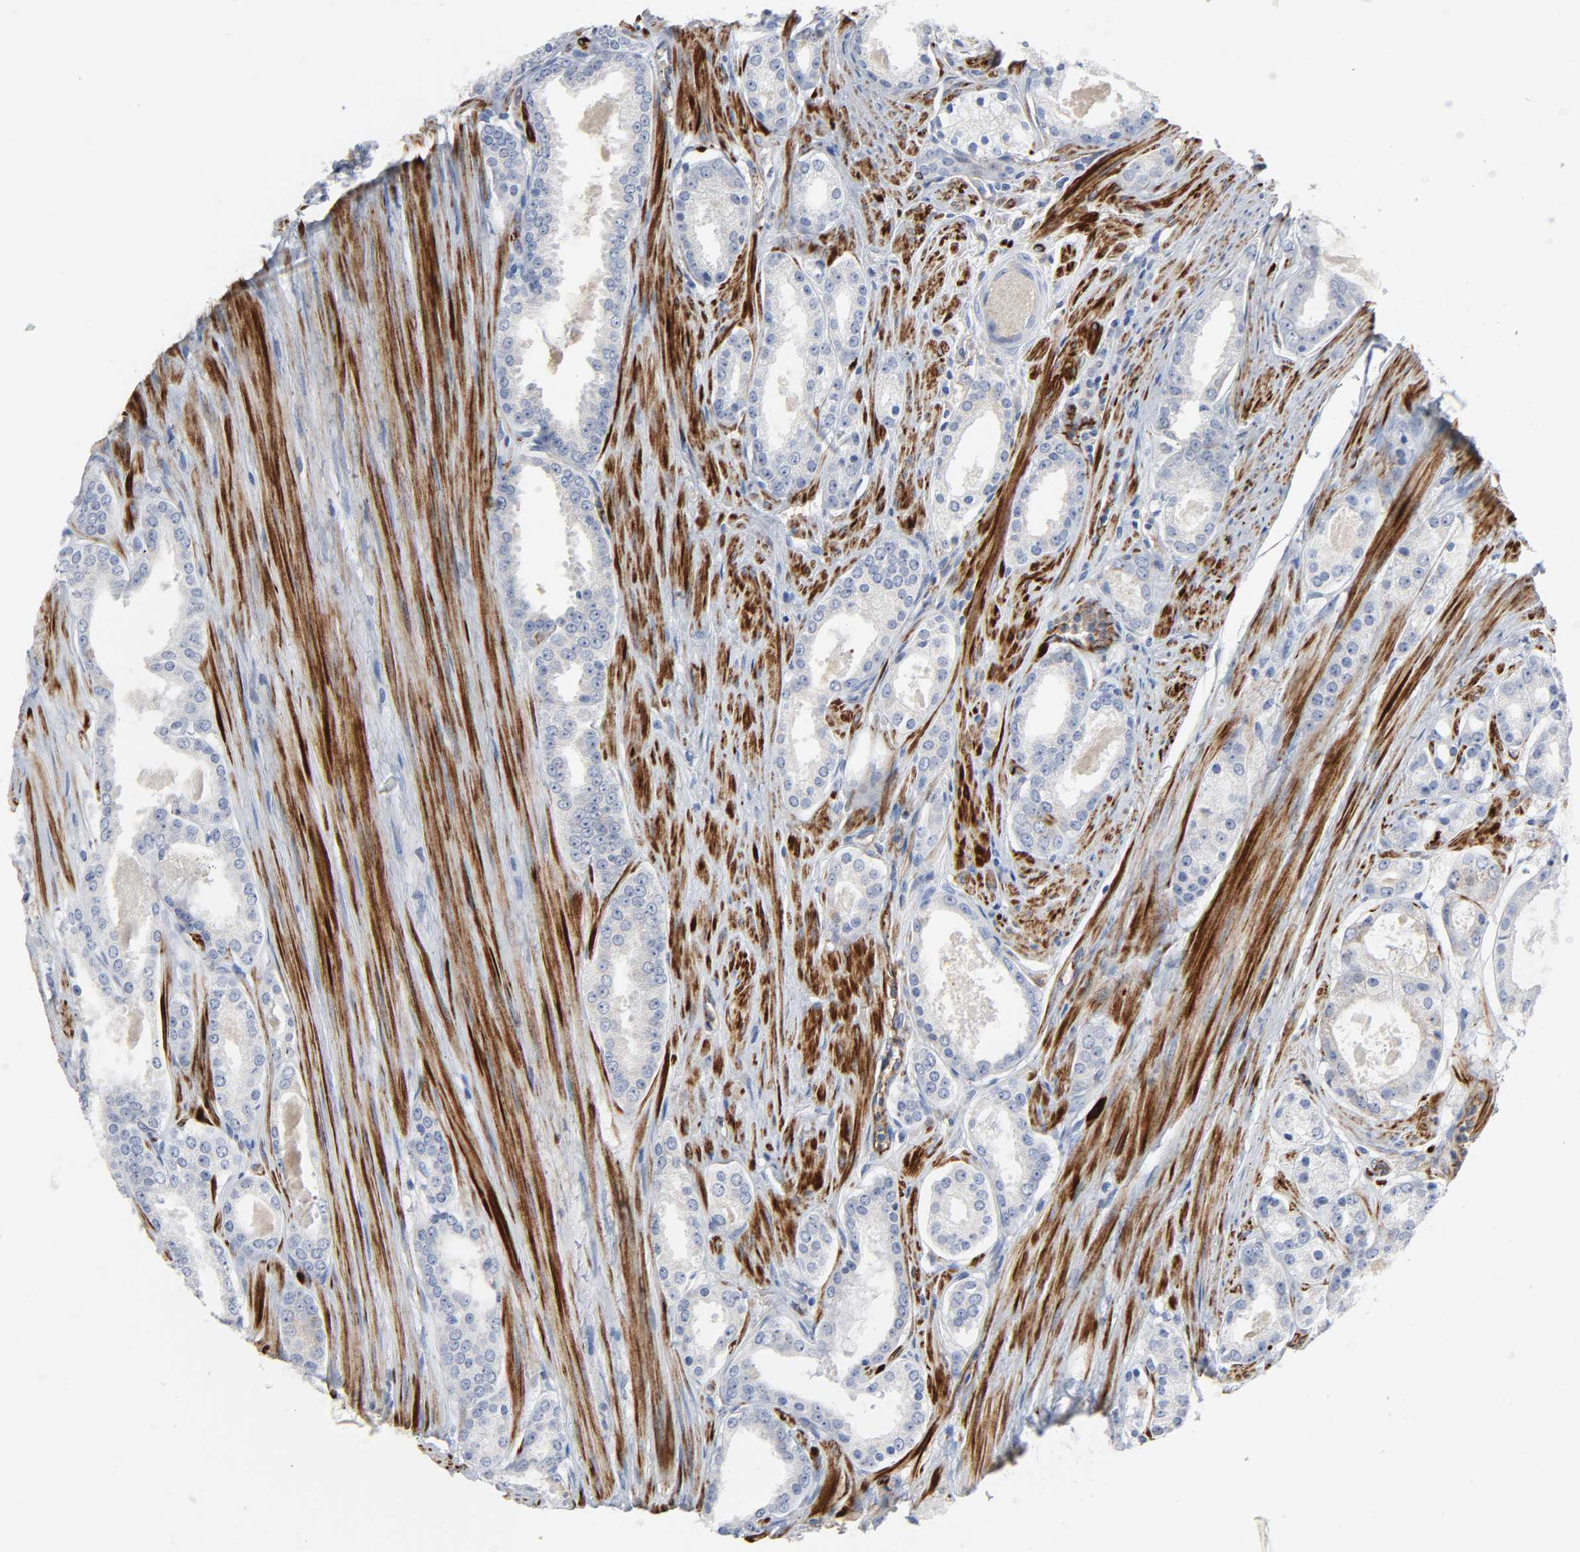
{"staining": {"intensity": "negative", "quantity": "none", "location": "none"}, "tissue": "prostate cancer", "cell_type": "Tumor cells", "image_type": "cancer", "snomed": [{"axis": "morphology", "description": "Adenocarcinoma, Low grade"}, {"axis": "topography", "description": "Prostate"}], "caption": "Prostate cancer (adenocarcinoma (low-grade)) was stained to show a protein in brown. There is no significant staining in tumor cells.", "gene": "PECAM1", "patient": {"sex": "male", "age": 57}}